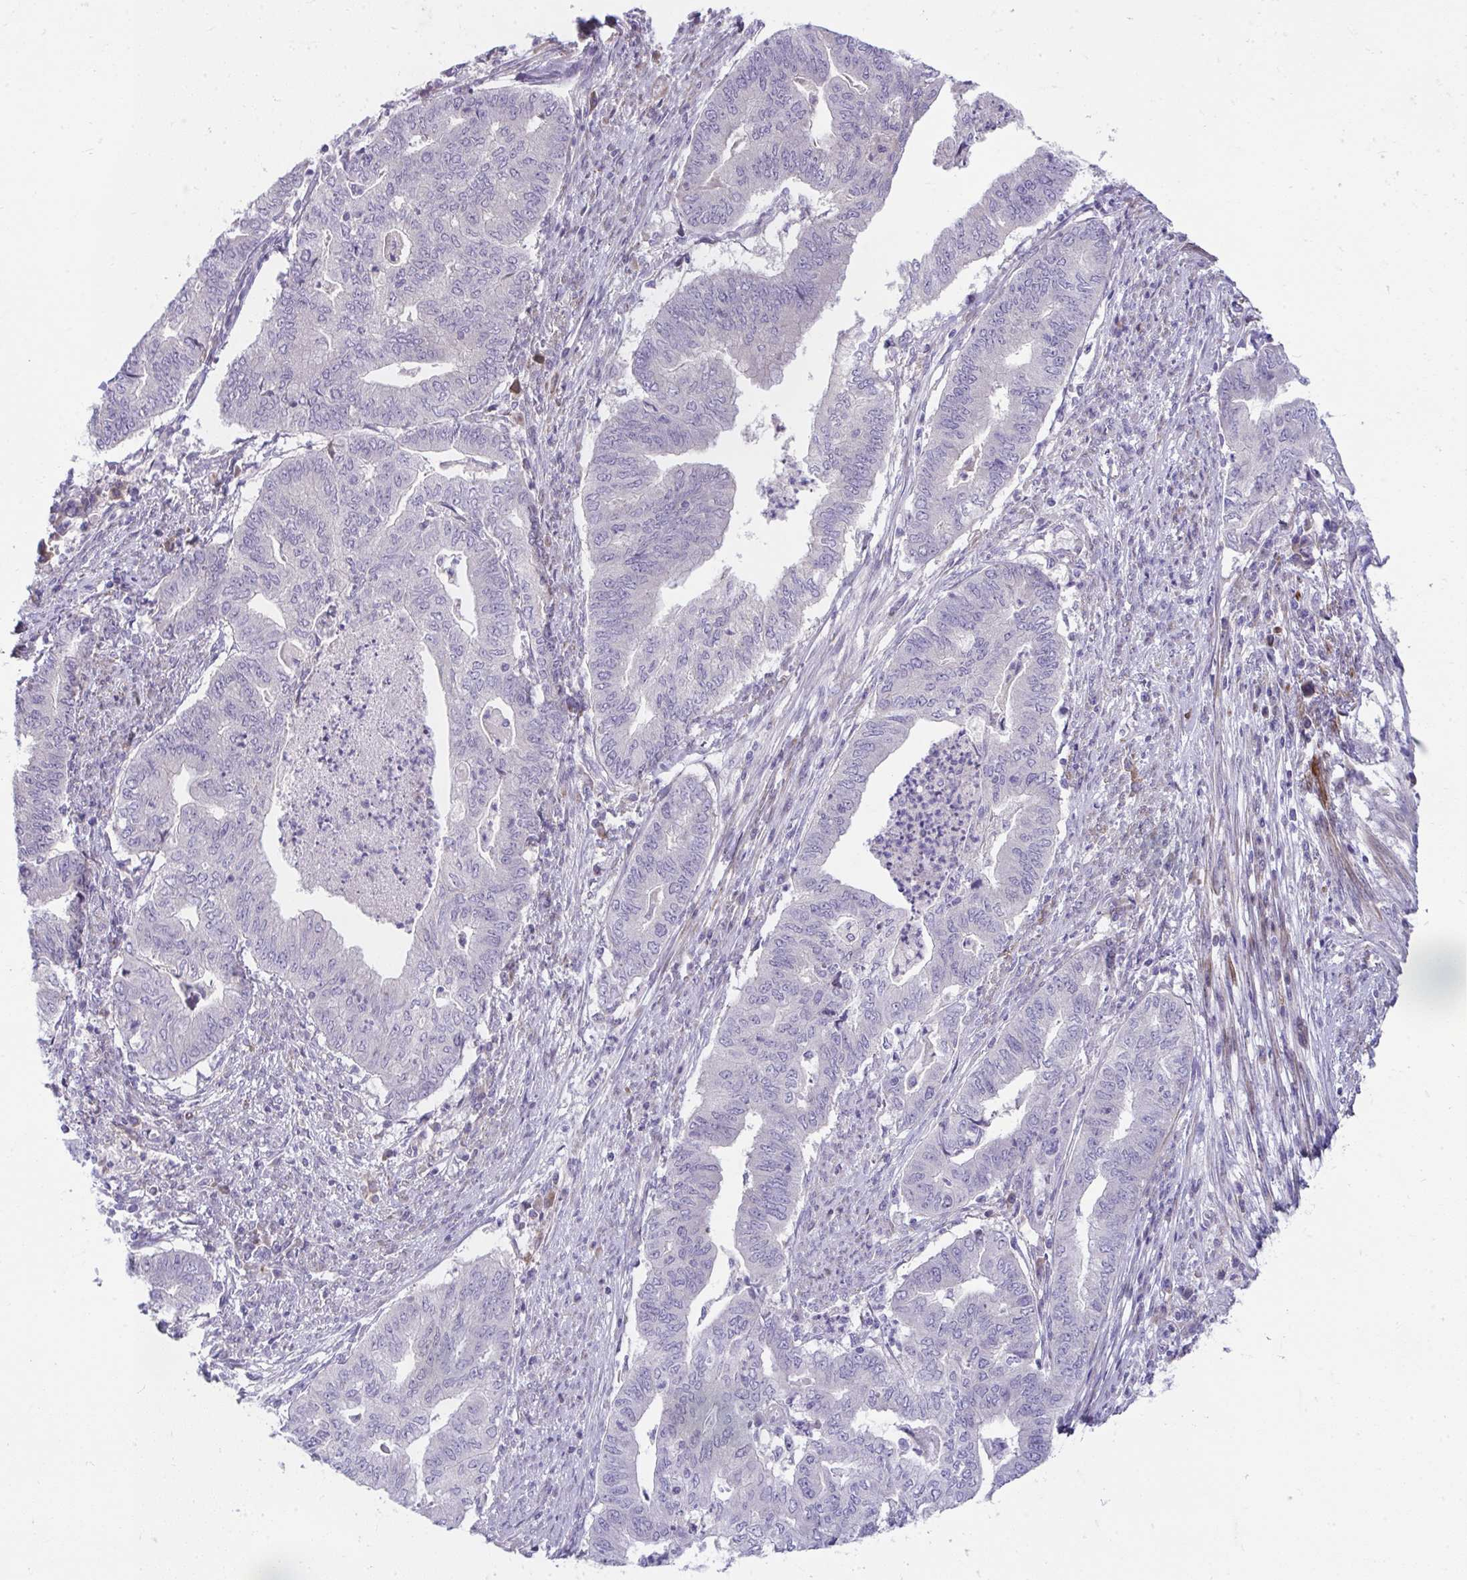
{"staining": {"intensity": "negative", "quantity": "none", "location": "none"}, "tissue": "endometrial cancer", "cell_type": "Tumor cells", "image_type": "cancer", "snomed": [{"axis": "morphology", "description": "Adenocarcinoma, NOS"}, {"axis": "topography", "description": "Endometrium"}], "caption": "The immunohistochemistry micrograph has no significant staining in tumor cells of endometrial cancer tissue. Brightfield microscopy of immunohistochemistry (IHC) stained with DAB (3,3'-diaminobenzidine) (brown) and hematoxylin (blue), captured at high magnification.", "gene": "PIGZ", "patient": {"sex": "female", "age": 79}}